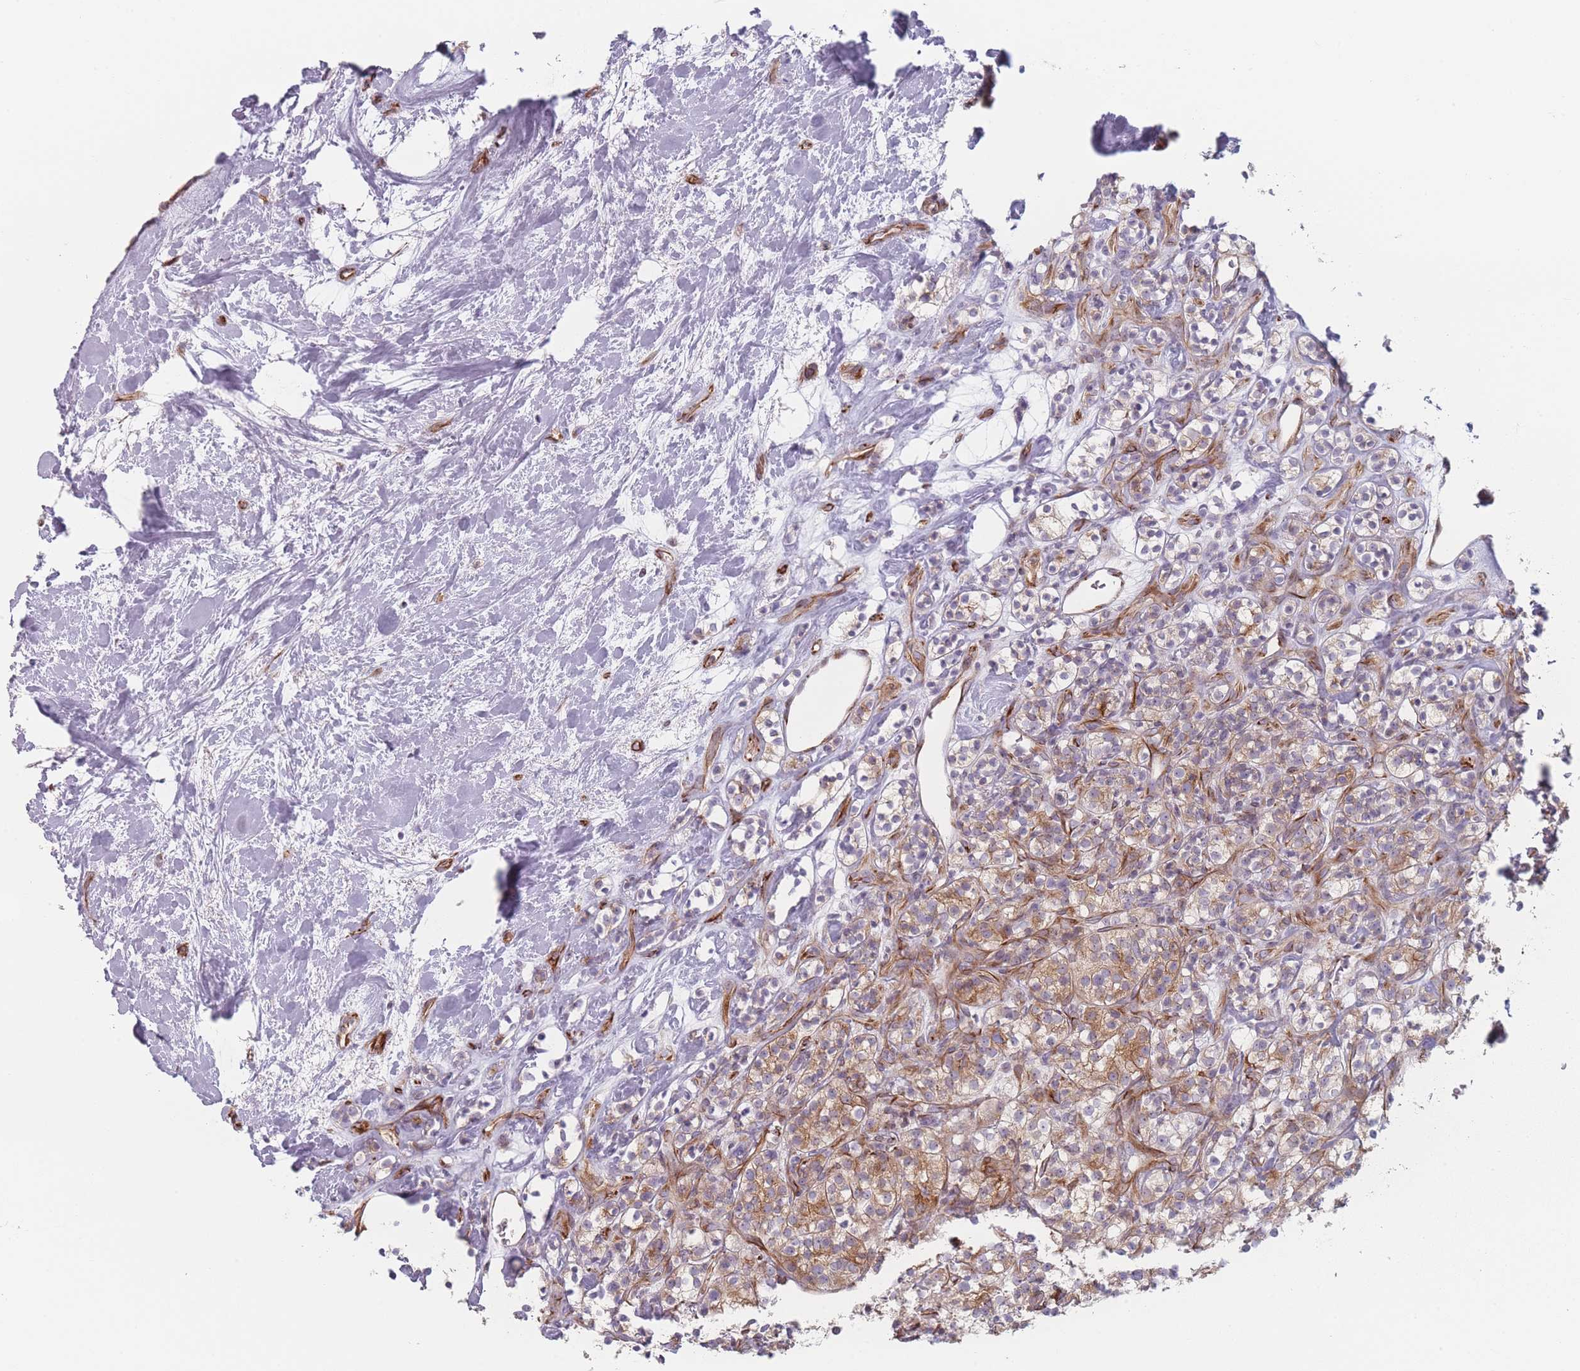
{"staining": {"intensity": "moderate", "quantity": "<25%", "location": "cytoplasmic/membranous"}, "tissue": "renal cancer", "cell_type": "Tumor cells", "image_type": "cancer", "snomed": [{"axis": "morphology", "description": "Adenocarcinoma, NOS"}, {"axis": "topography", "description": "Kidney"}], "caption": "Protein expression analysis of human adenocarcinoma (renal) reveals moderate cytoplasmic/membranous positivity in about <25% of tumor cells.", "gene": "RNF4", "patient": {"sex": "male", "age": 77}}